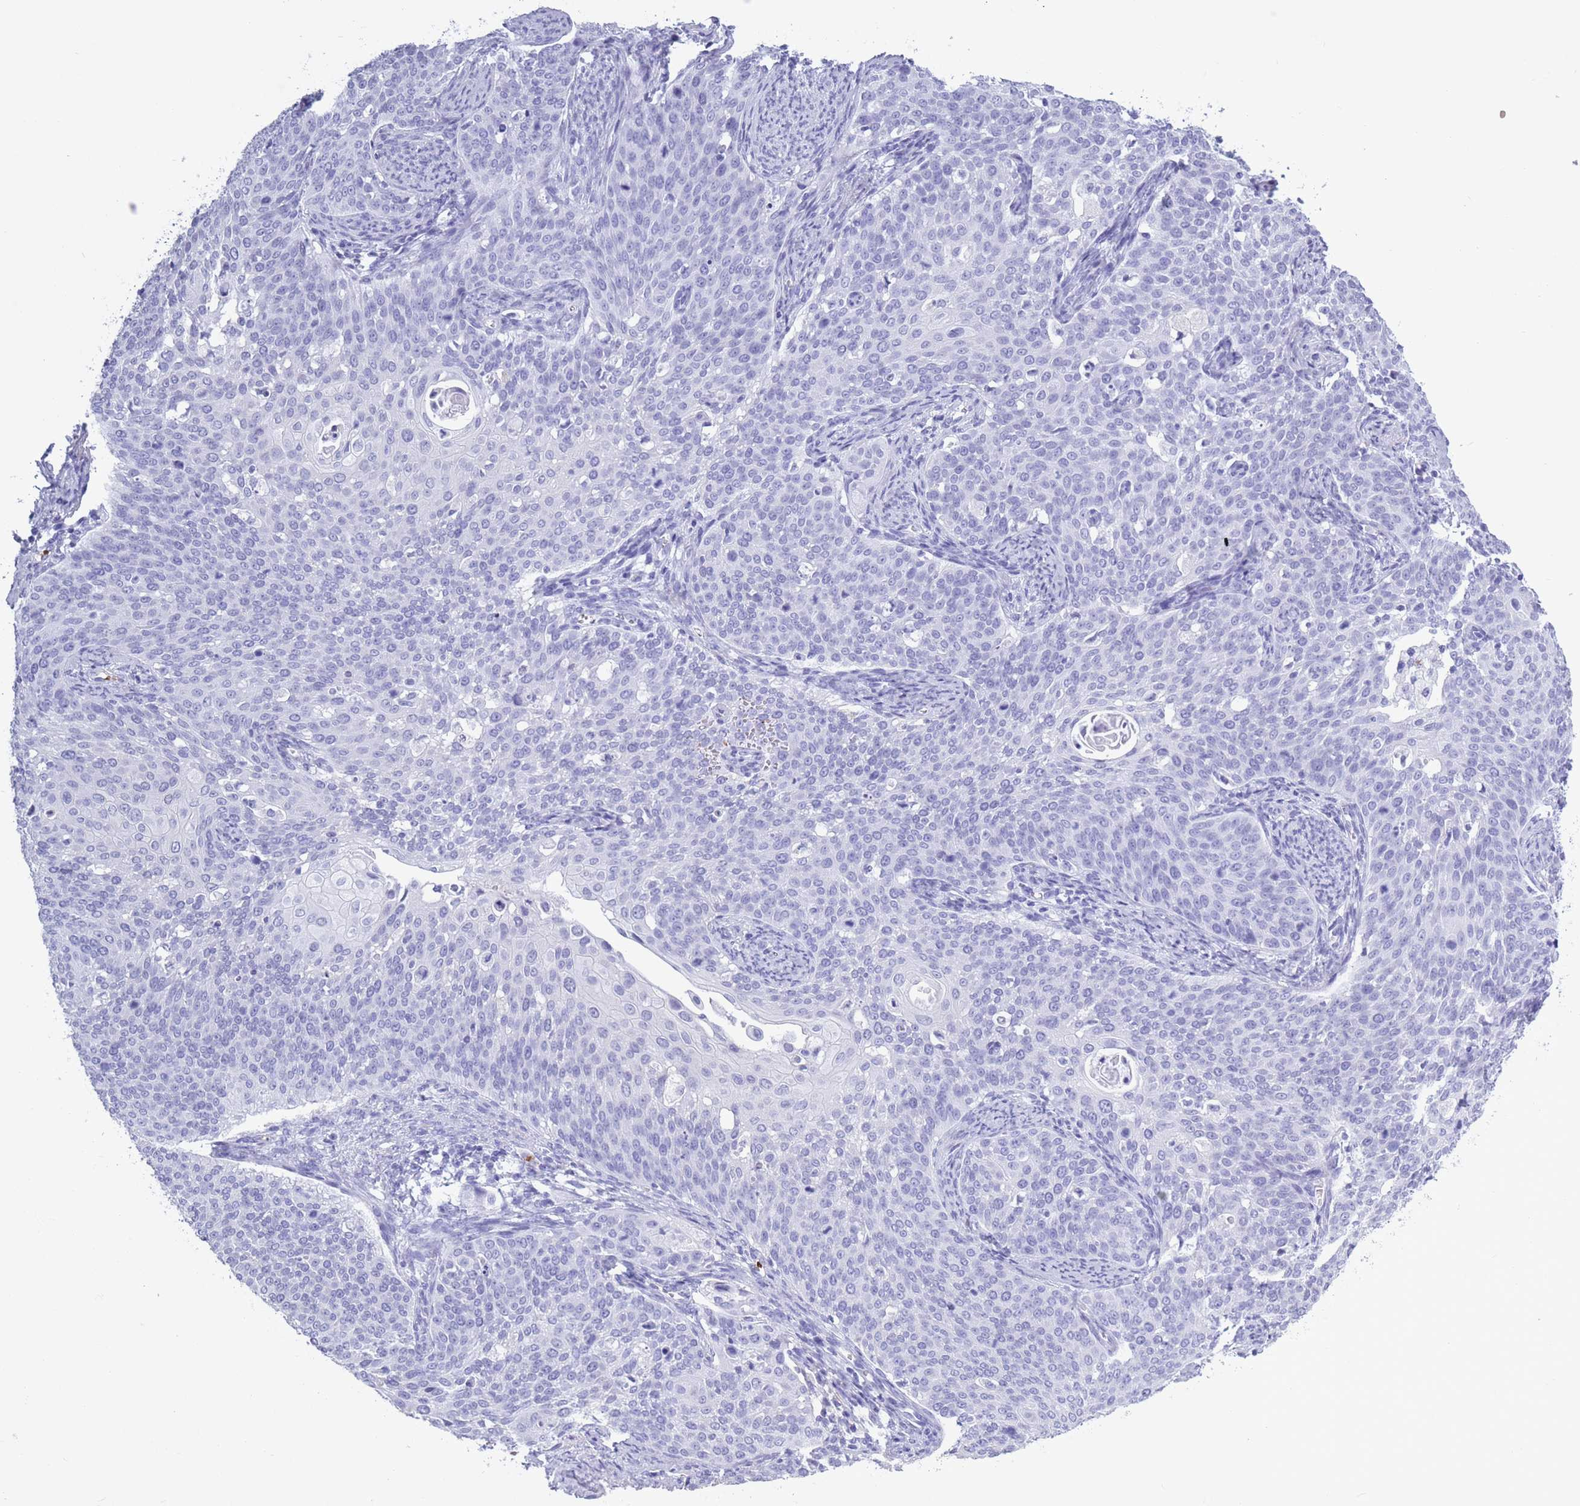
{"staining": {"intensity": "negative", "quantity": "none", "location": "none"}, "tissue": "cervical cancer", "cell_type": "Tumor cells", "image_type": "cancer", "snomed": [{"axis": "morphology", "description": "Squamous cell carcinoma, NOS"}, {"axis": "topography", "description": "Cervix"}], "caption": "The photomicrograph reveals no significant positivity in tumor cells of cervical cancer.", "gene": "OR7C1", "patient": {"sex": "female", "age": 44}}